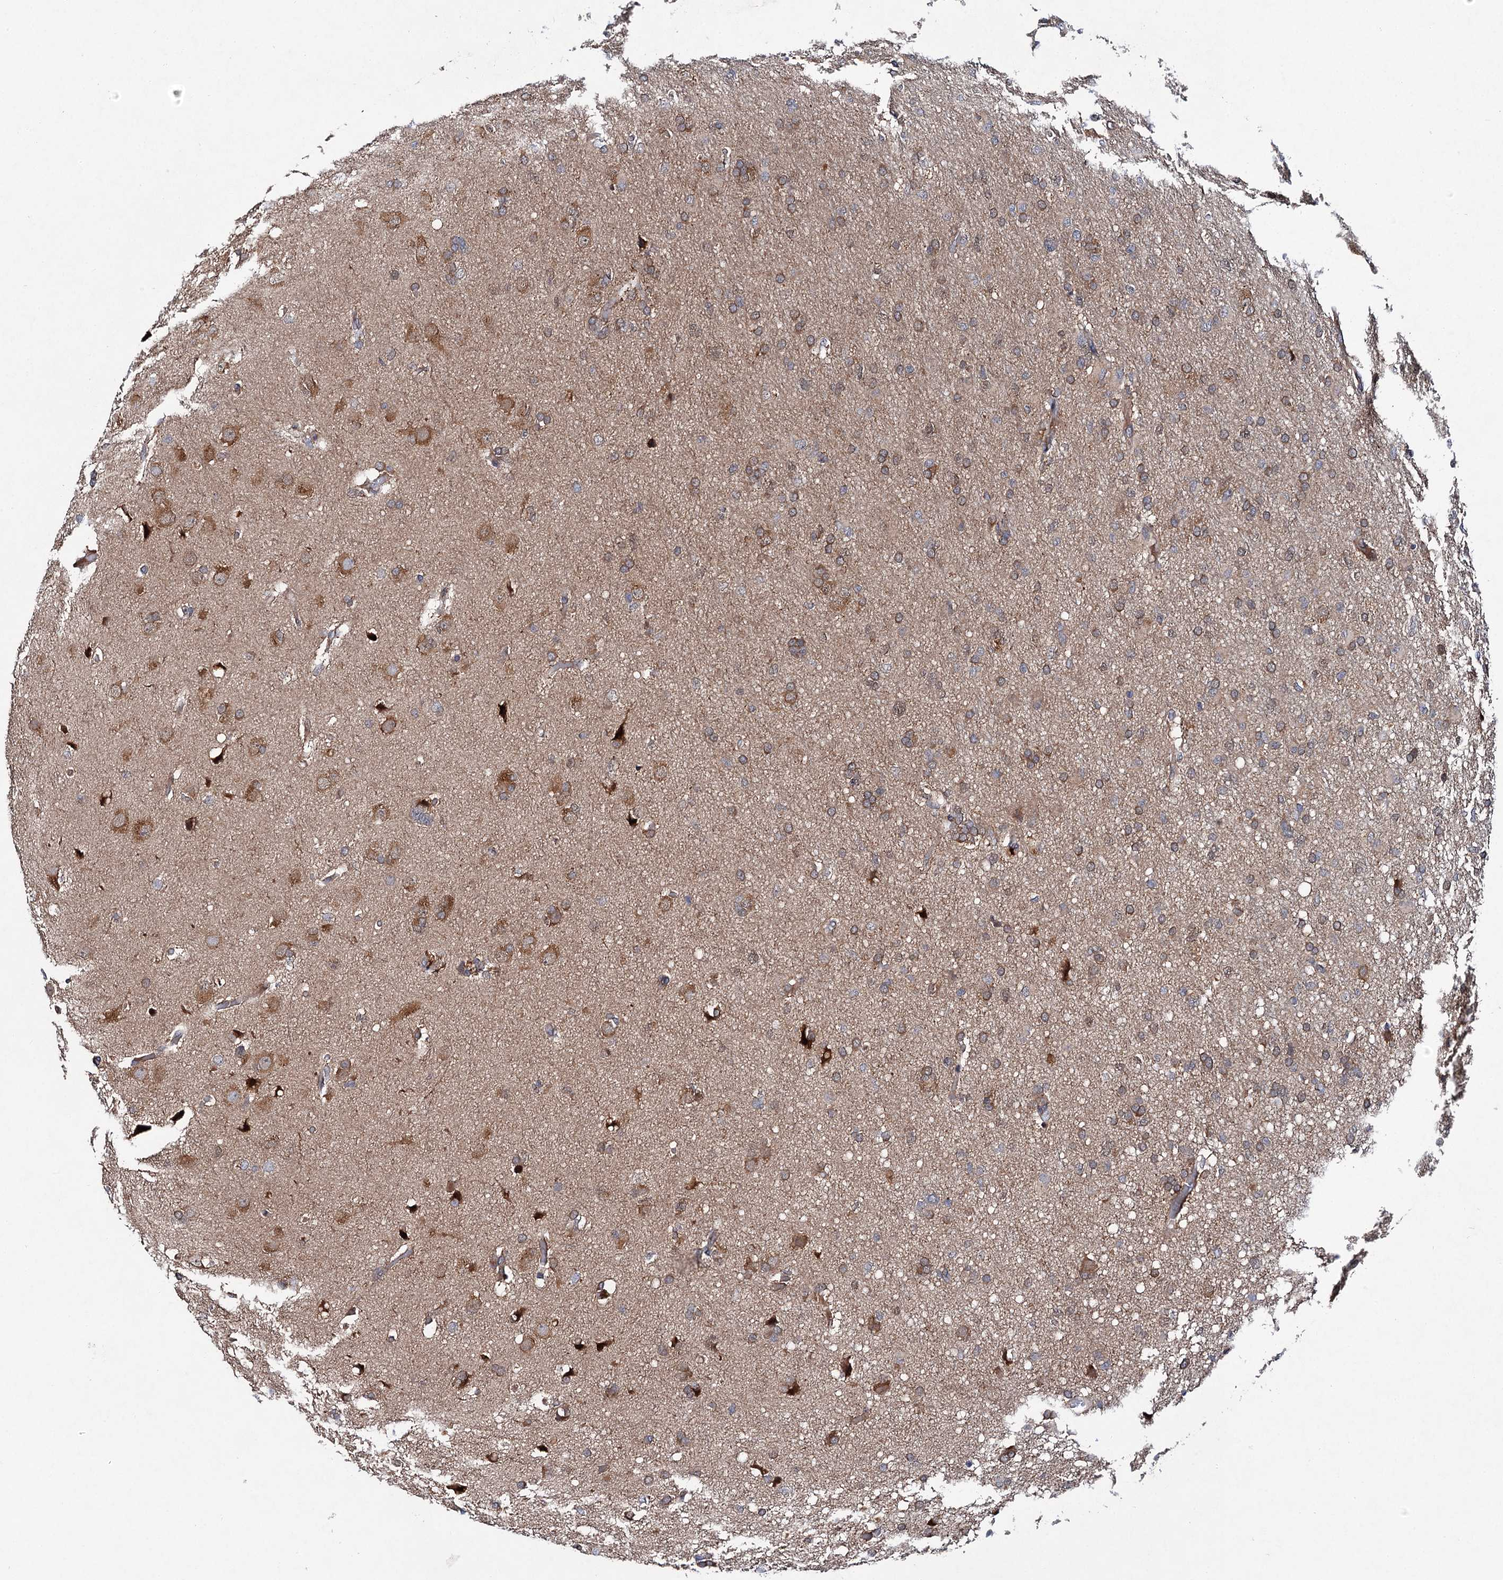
{"staining": {"intensity": "moderate", "quantity": ">75%", "location": "cytoplasmic/membranous"}, "tissue": "glioma", "cell_type": "Tumor cells", "image_type": "cancer", "snomed": [{"axis": "morphology", "description": "Glioma, malignant, High grade"}, {"axis": "topography", "description": "Cerebral cortex"}], "caption": "An image of human malignant high-grade glioma stained for a protein reveals moderate cytoplasmic/membranous brown staining in tumor cells.", "gene": "NAA25", "patient": {"sex": "female", "age": 36}}